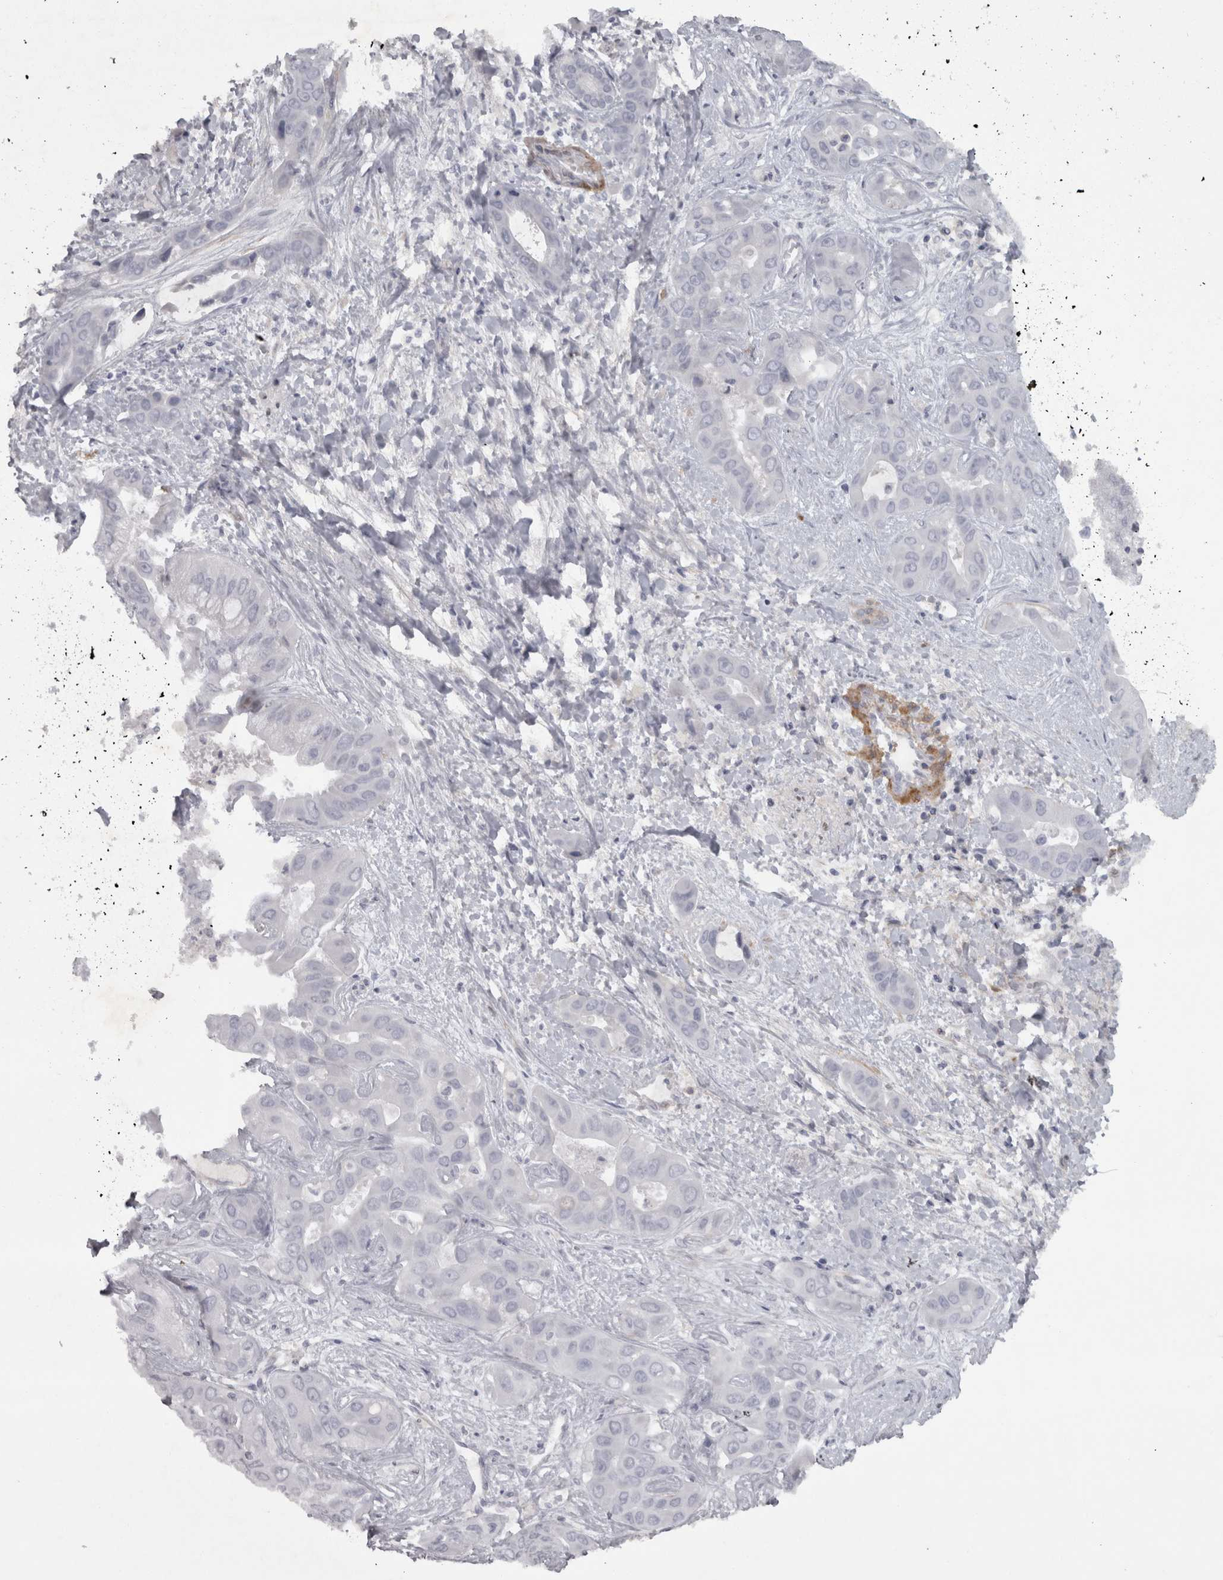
{"staining": {"intensity": "negative", "quantity": "none", "location": "none"}, "tissue": "liver cancer", "cell_type": "Tumor cells", "image_type": "cancer", "snomed": [{"axis": "morphology", "description": "Cholangiocarcinoma"}, {"axis": "topography", "description": "Liver"}], "caption": "IHC of human liver cancer displays no positivity in tumor cells. (DAB (3,3'-diaminobenzidine) immunohistochemistry (IHC), high magnification).", "gene": "PPP1R12B", "patient": {"sex": "female", "age": 52}}